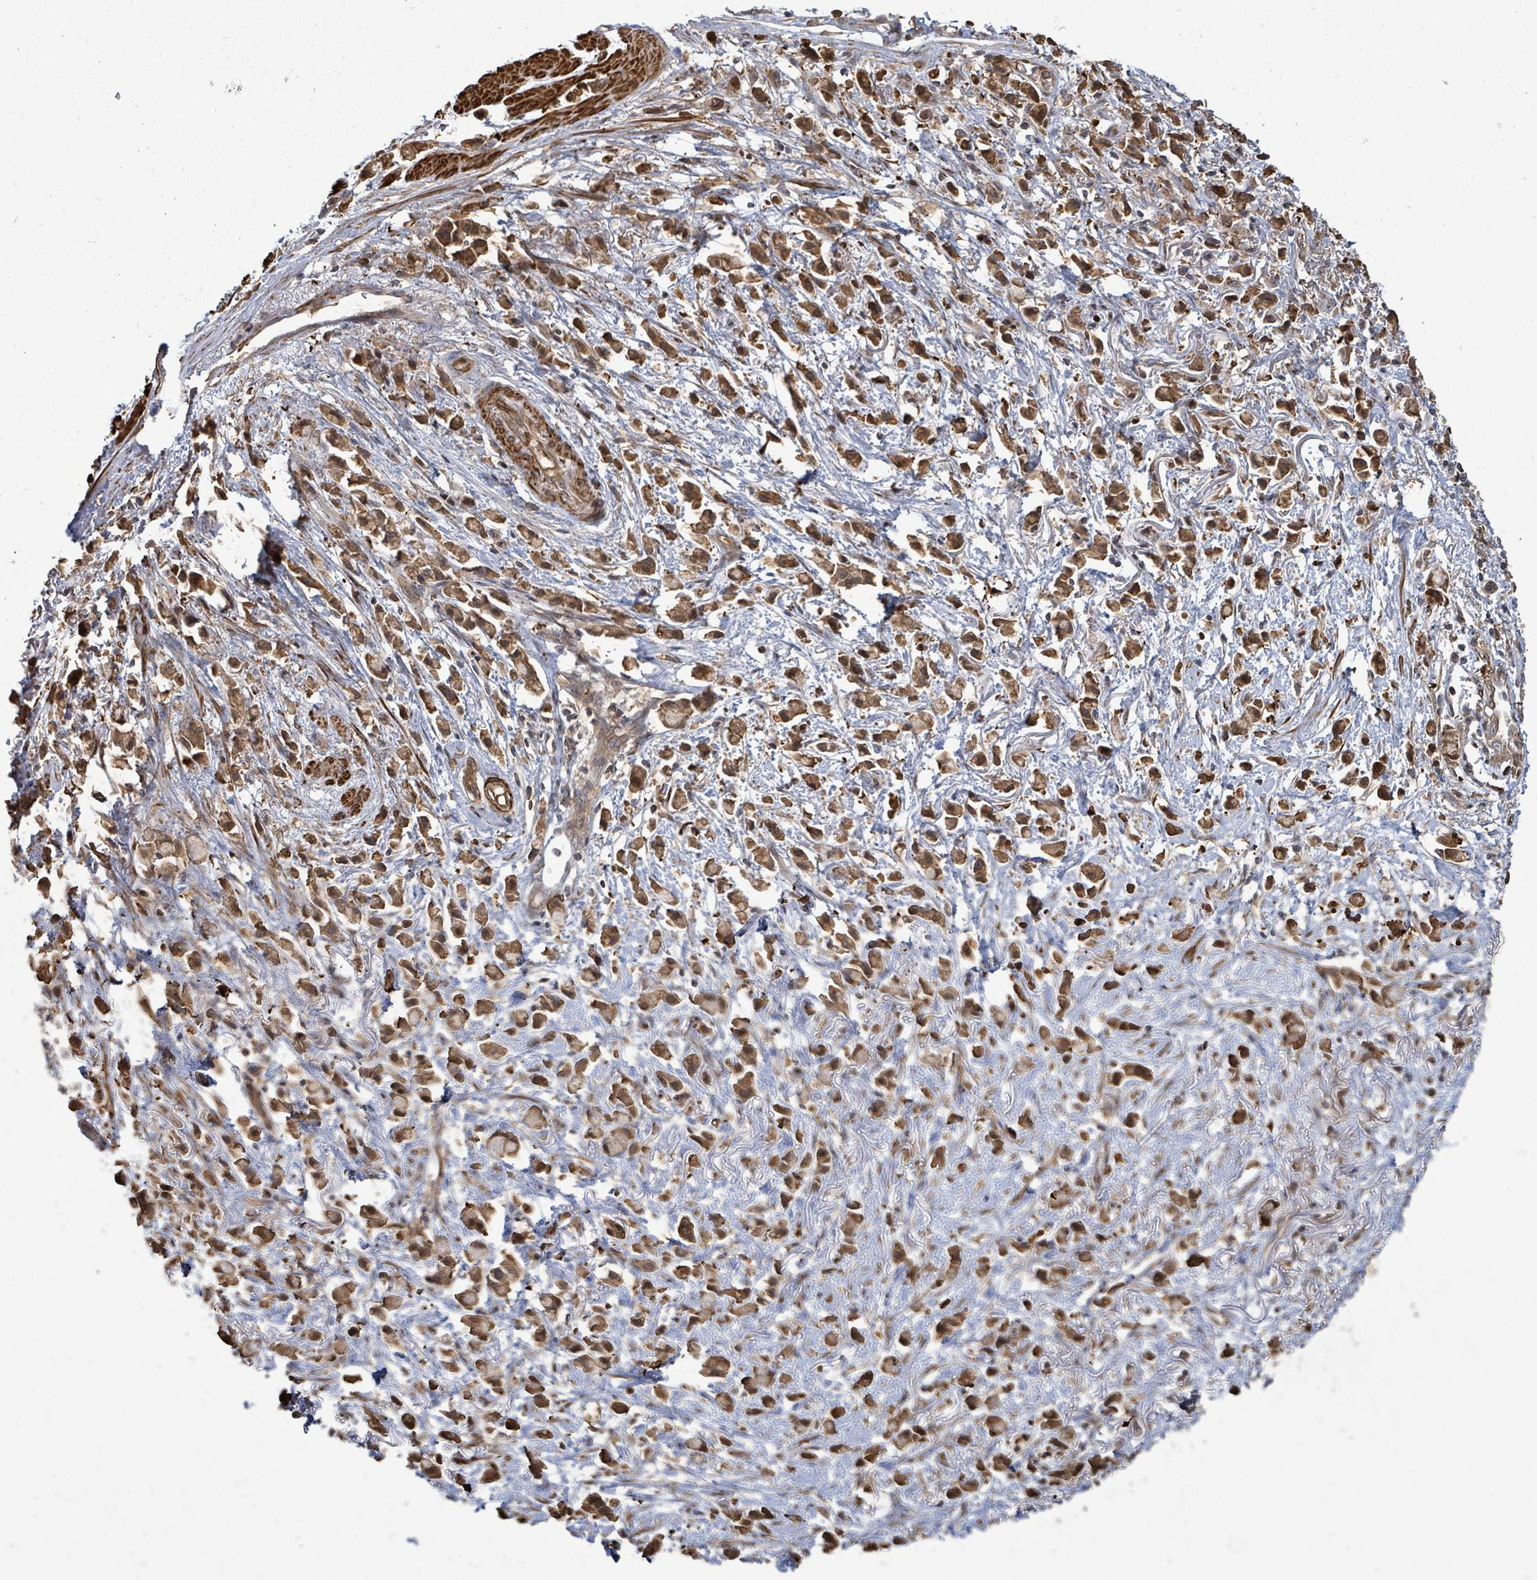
{"staining": {"intensity": "moderate", "quantity": ">75%", "location": "cytoplasmic/membranous"}, "tissue": "stomach cancer", "cell_type": "Tumor cells", "image_type": "cancer", "snomed": [{"axis": "morphology", "description": "Adenocarcinoma, NOS"}, {"axis": "topography", "description": "Stomach"}], "caption": "Tumor cells display medium levels of moderate cytoplasmic/membranous positivity in approximately >75% of cells in stomach cancer. The protein is shown in brown color, while the nuclei are stained blue.", "gene": "MAP3K6", "patient": {"sex": "female", "age": 81}}